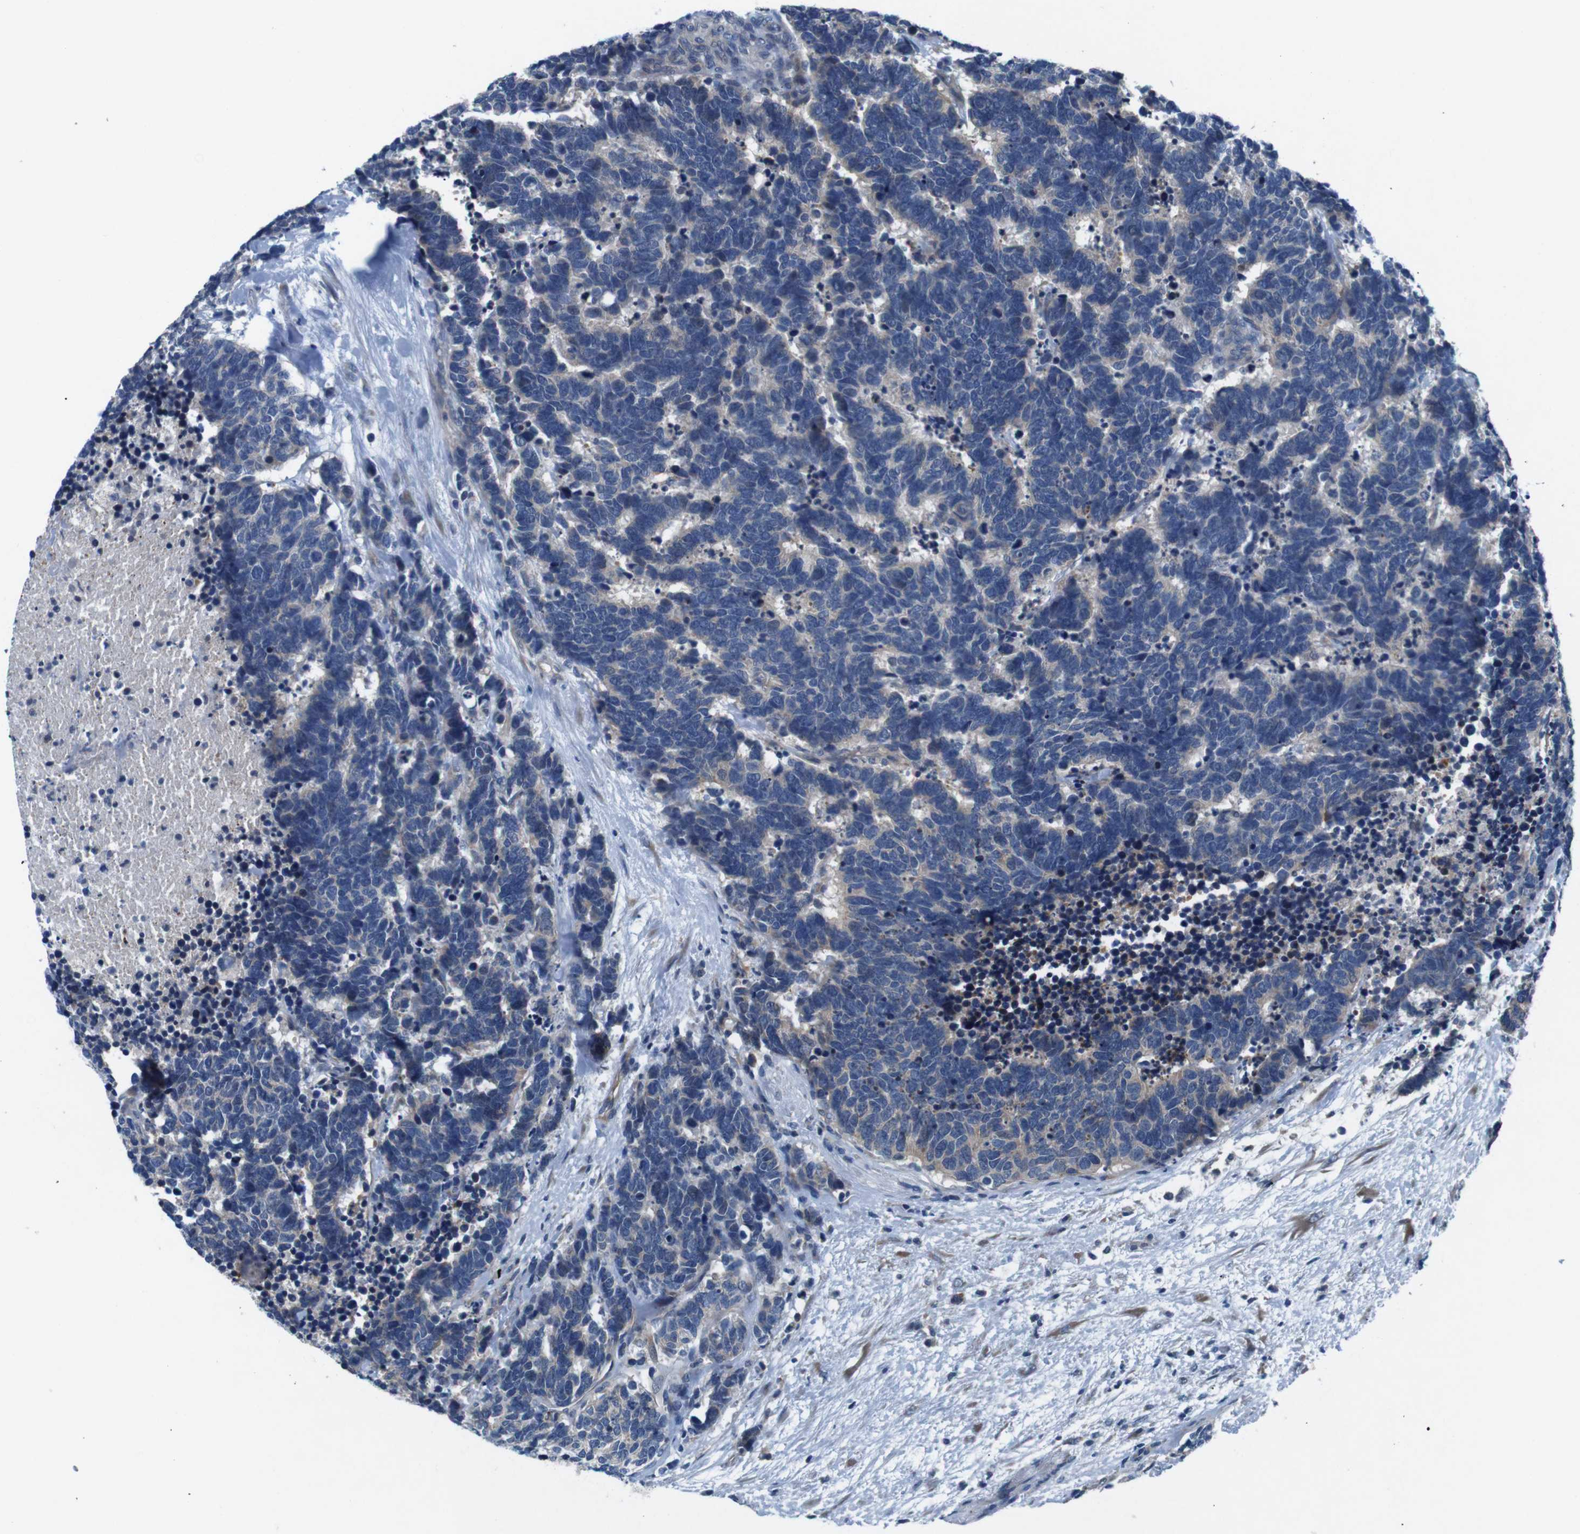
{"staining": {"intensity": "weak", "quantity": "25%-75%", "location": "cytoplasmic/membranous"}, "tissue": "carcinoid", "cell_type": "Tumor cells", "image_type": "cancer", "snomed": [{"axis": "morphology", "description": "Carcinoma, NOS"}, {"axis": "morphology", "description": "Carcinoid, malignant, NOS"}, {"axis": "topography", "description": "Urinary bladder"}], "caption": "IHC photomicrograph of neoplastic tissue: human carcinoid stained using immunohistochemistry exhibits low levels of weak protein expression localized specifically in the cytoplasmic/membranous of tumor cells, appearing as a cytoplasmic/membranous brown color.", "gene": "JAK1", "patient": {"sex": "male", "age": 57}}